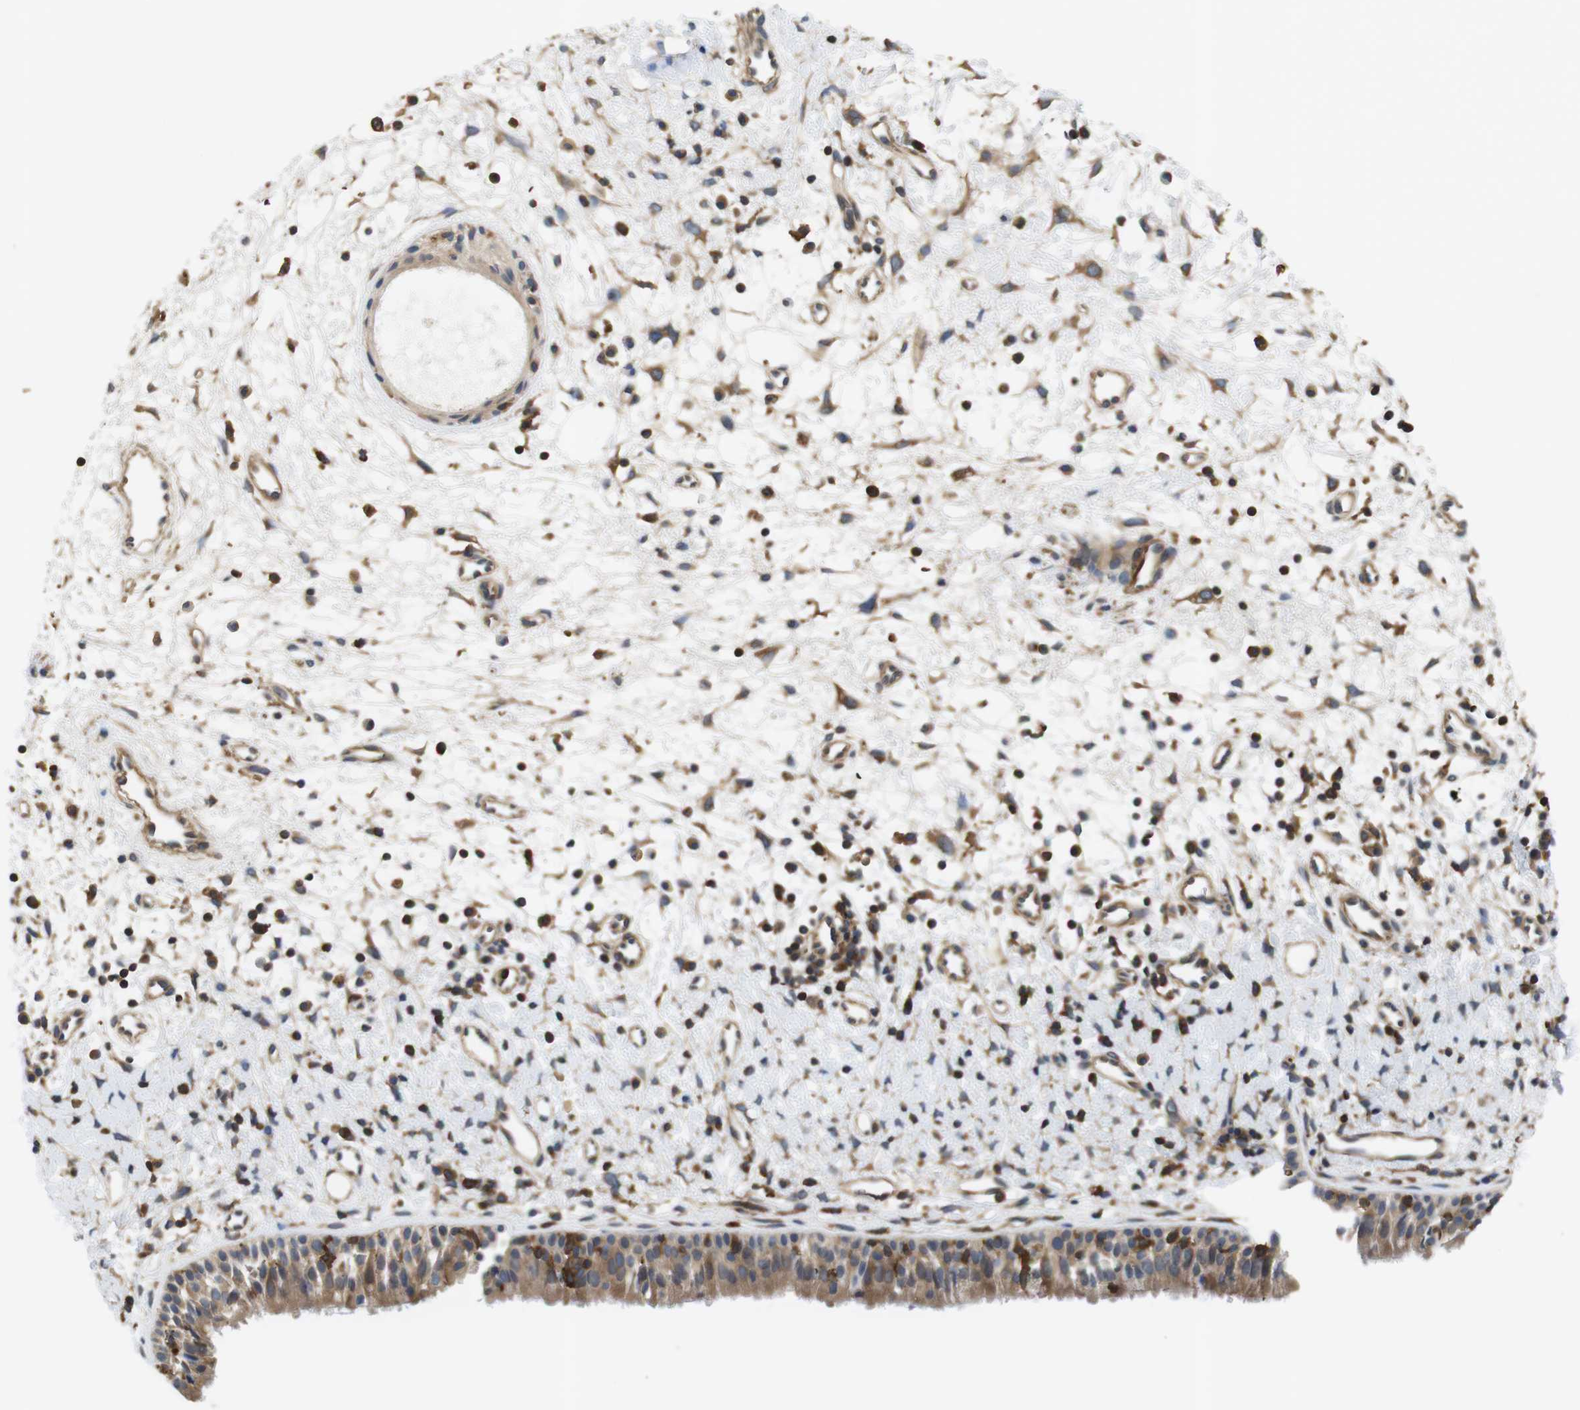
{"staining": {"intensity": "moderate", "quantity": ">75%", "location": "cytoplasmic/membranous"}, "tissue": "nasopharynx", "cell_type": "Respiratory epithelial cells", "image_type": "normal", "snomed": [{"axis": "morphology", "description": "Normal tissue, NOS"}, {"axis": "topography", "description": "Nasopharynx"}], "caption": "Nasopharynx stained with IHC reveals moderate cytoplasmic/membranous positivity in approximately >75% of respiratory epithelial cells.", "gene": "HERPUD2", "patient": {"sex": "male", "age": 22}}